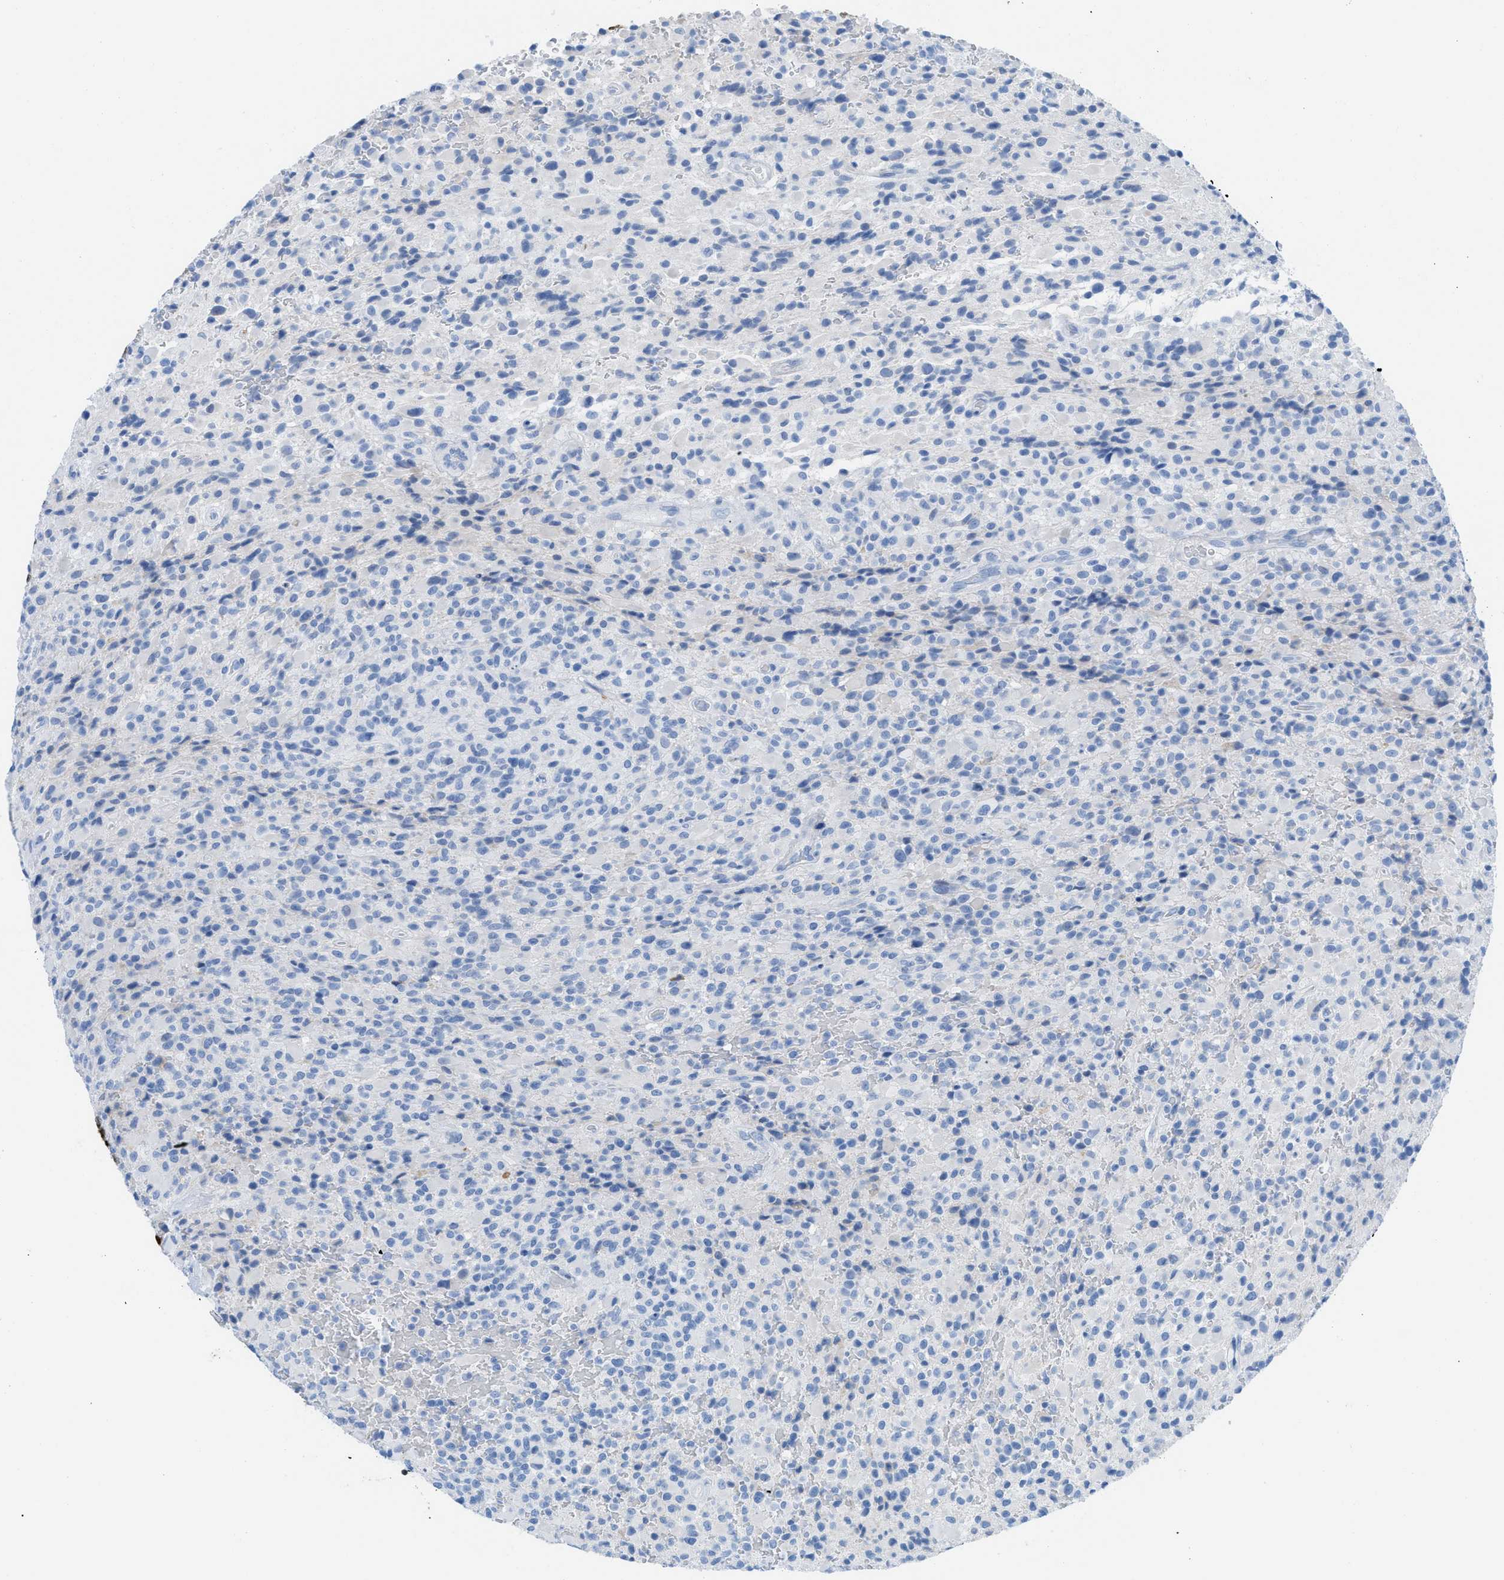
{"staining": {"intensity": "negative", "quantity": "none", "location": "none"}, "tissue": "glioma", "cell_type": "Tumor cells", "image_type": "cancer", "snomed": [{"axis": "morphology", "description": "Glioma, malignant, High grade"}, {"axis": "topography", "description": "Brain"}], "caption": "DAB (3,3'-diaminobenzidine) immunohistochemical staining of human glioma demonstrates no significant positivity in tumor cells.", "gene": "TCL1A", "patient": {"sex": "male", "age": 71}}